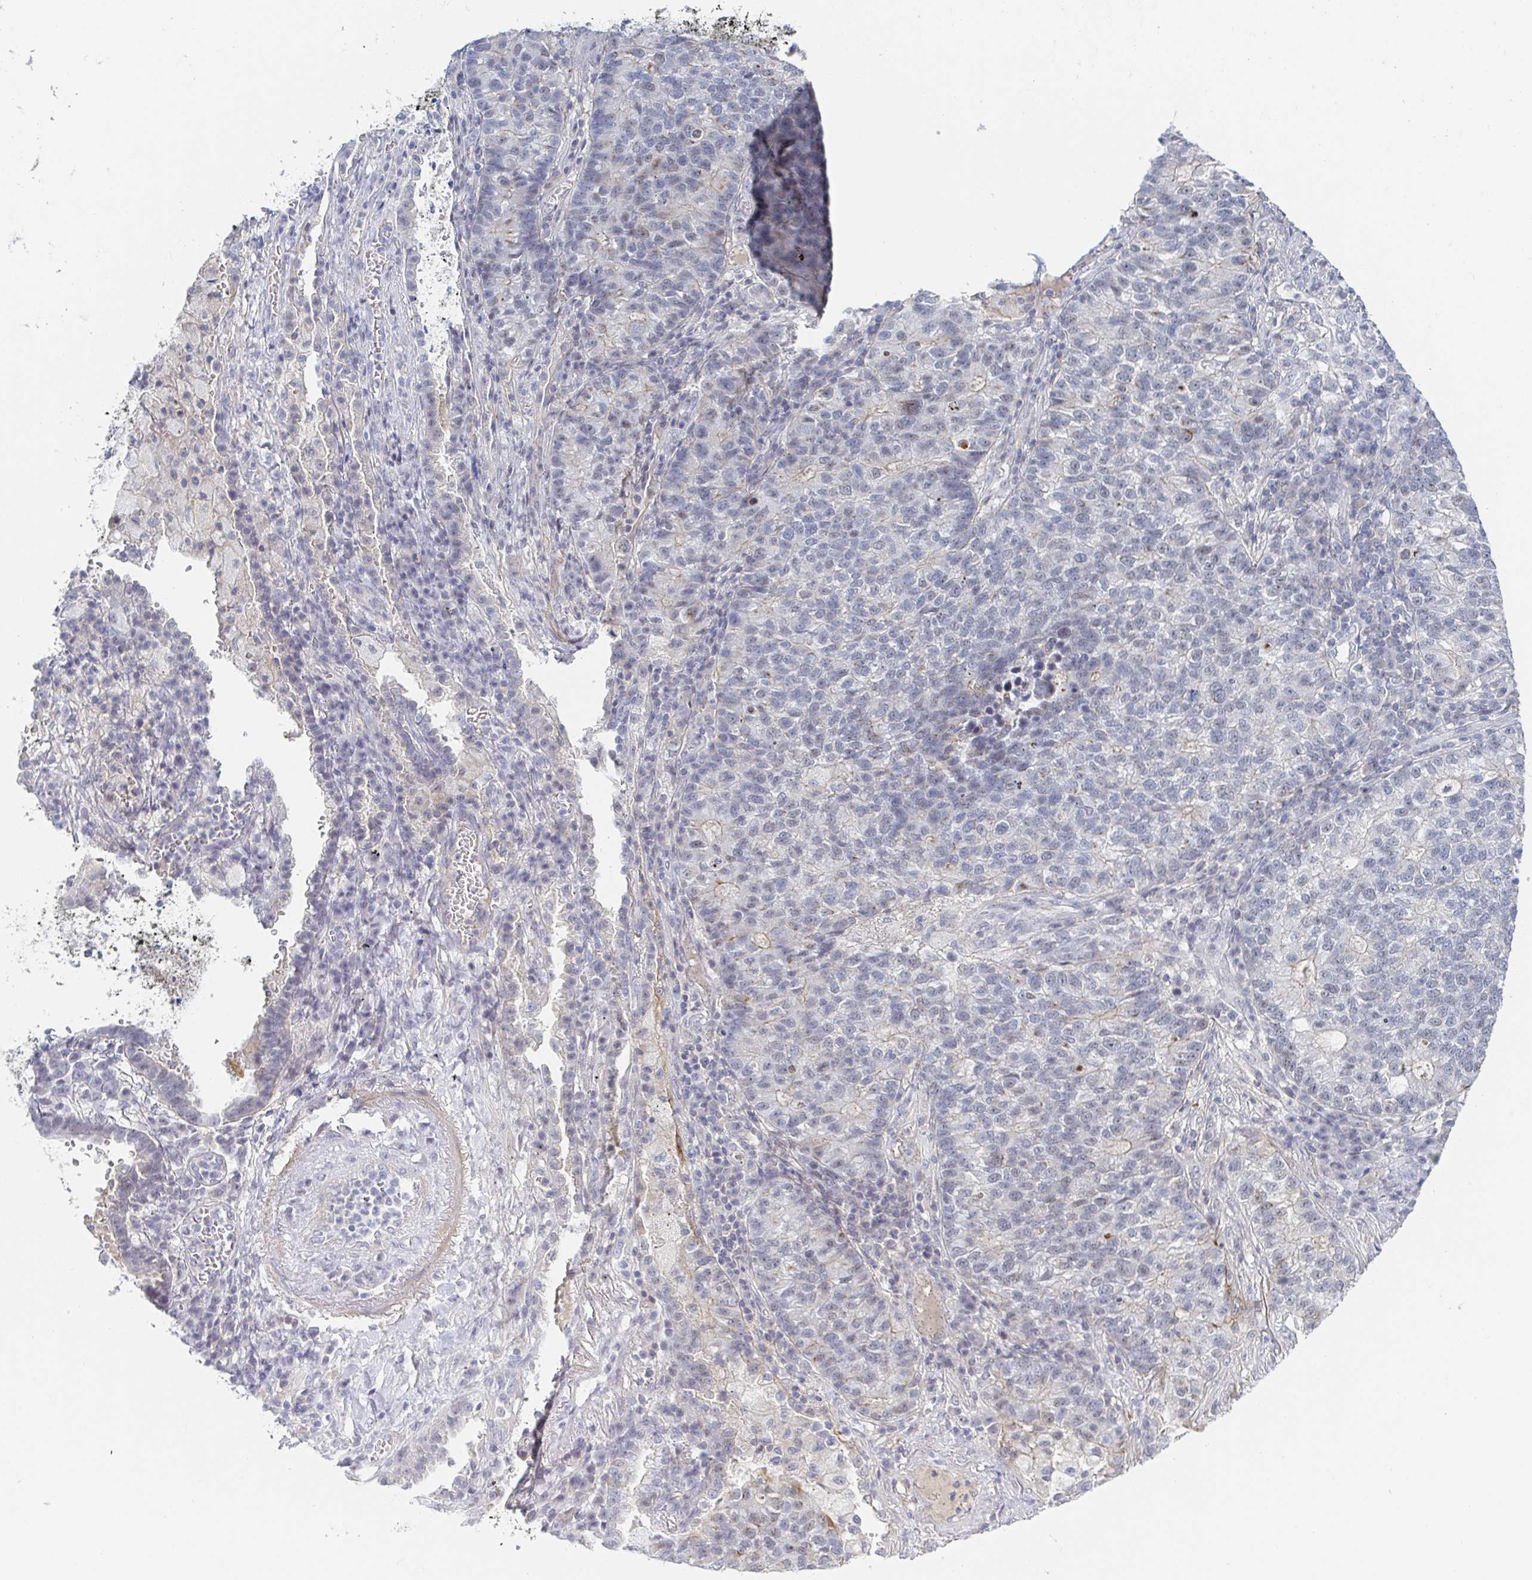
{"staining": {"intensity": "negative", "quantity": "none", "location": "none"}, "tissue": "lung cancer", "cell_type": "Tumor cells", "image_type": "cancer", "snomed": [{"axis": "morphology", "description": "Adenocarcinoma, NOS"}, {"axis": "topography", "description": "Lung"}], "caption": "Immunohistochemical staining of lung adenocarcinoma exhibits no significant expression in tumor cells. (Brightfield microscopy of DAB immunohistochemistry at high magnification).", "gene": "RHOV", "patient": {"sex": "male", "age": 57}}